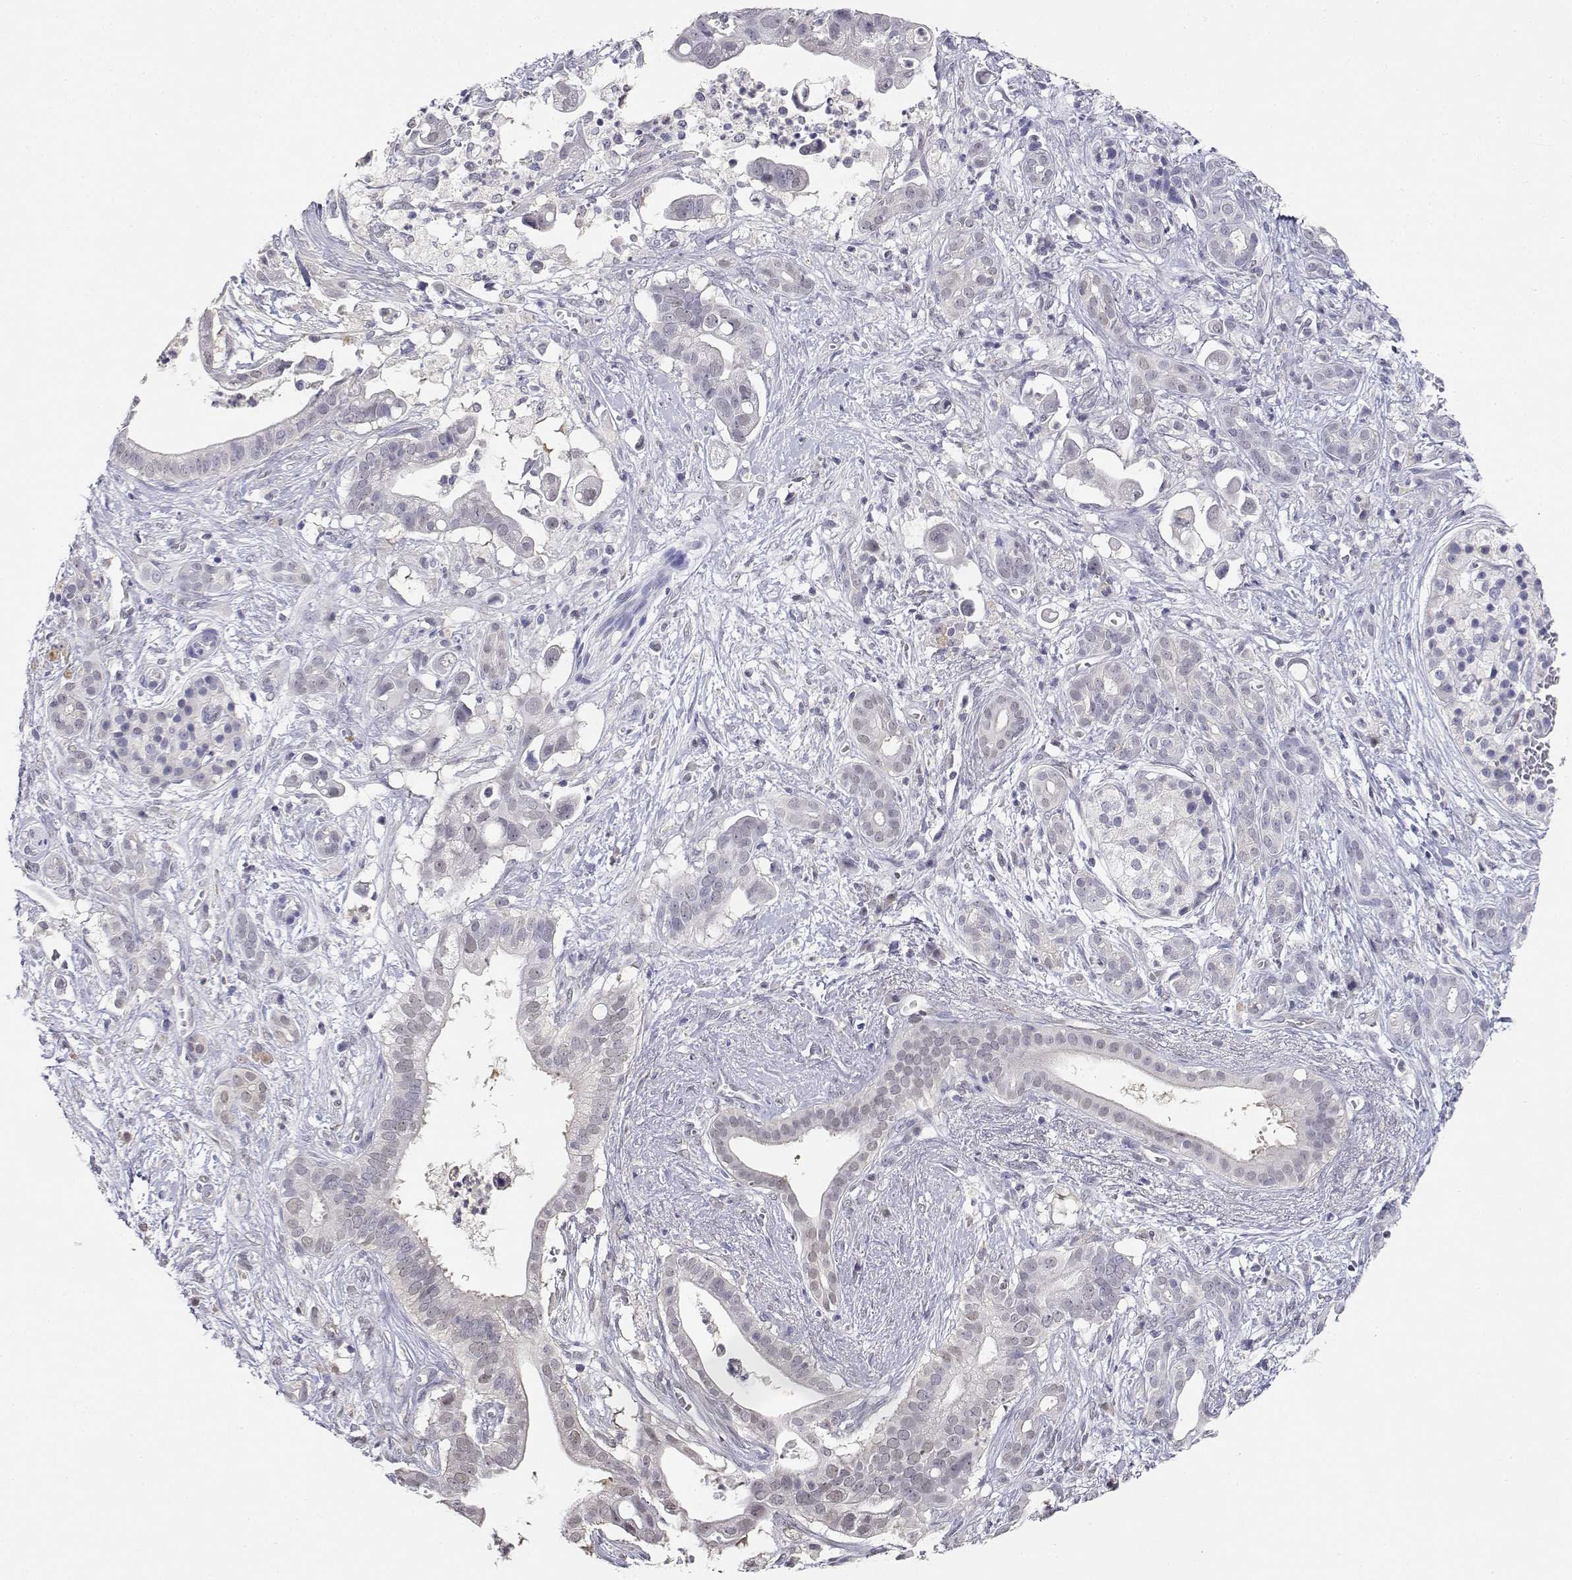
{"staining": {"intensity": "negative", "quantity": "none", "location": "none"}, "tissue": "pancreatic cancer", "cell_type": "Tumor cells", "image_type": "cancer", "snomed": [{"axis": "morphology", "description": "Adenocarcinoma, NOS"}, {"axis": "topography", "description": "Pancreas"}], "caption": "Adenocarcinoma (pancreatic) was stained to show a protein in brown. There is no significant staining in tumor cells. Brightfield microscopy of IHC stained with DAB (brown) and hematoxylin (blue), captured at high magnification.", "gene": "ADA", "patient": {"sex": "male", "age": 61}}